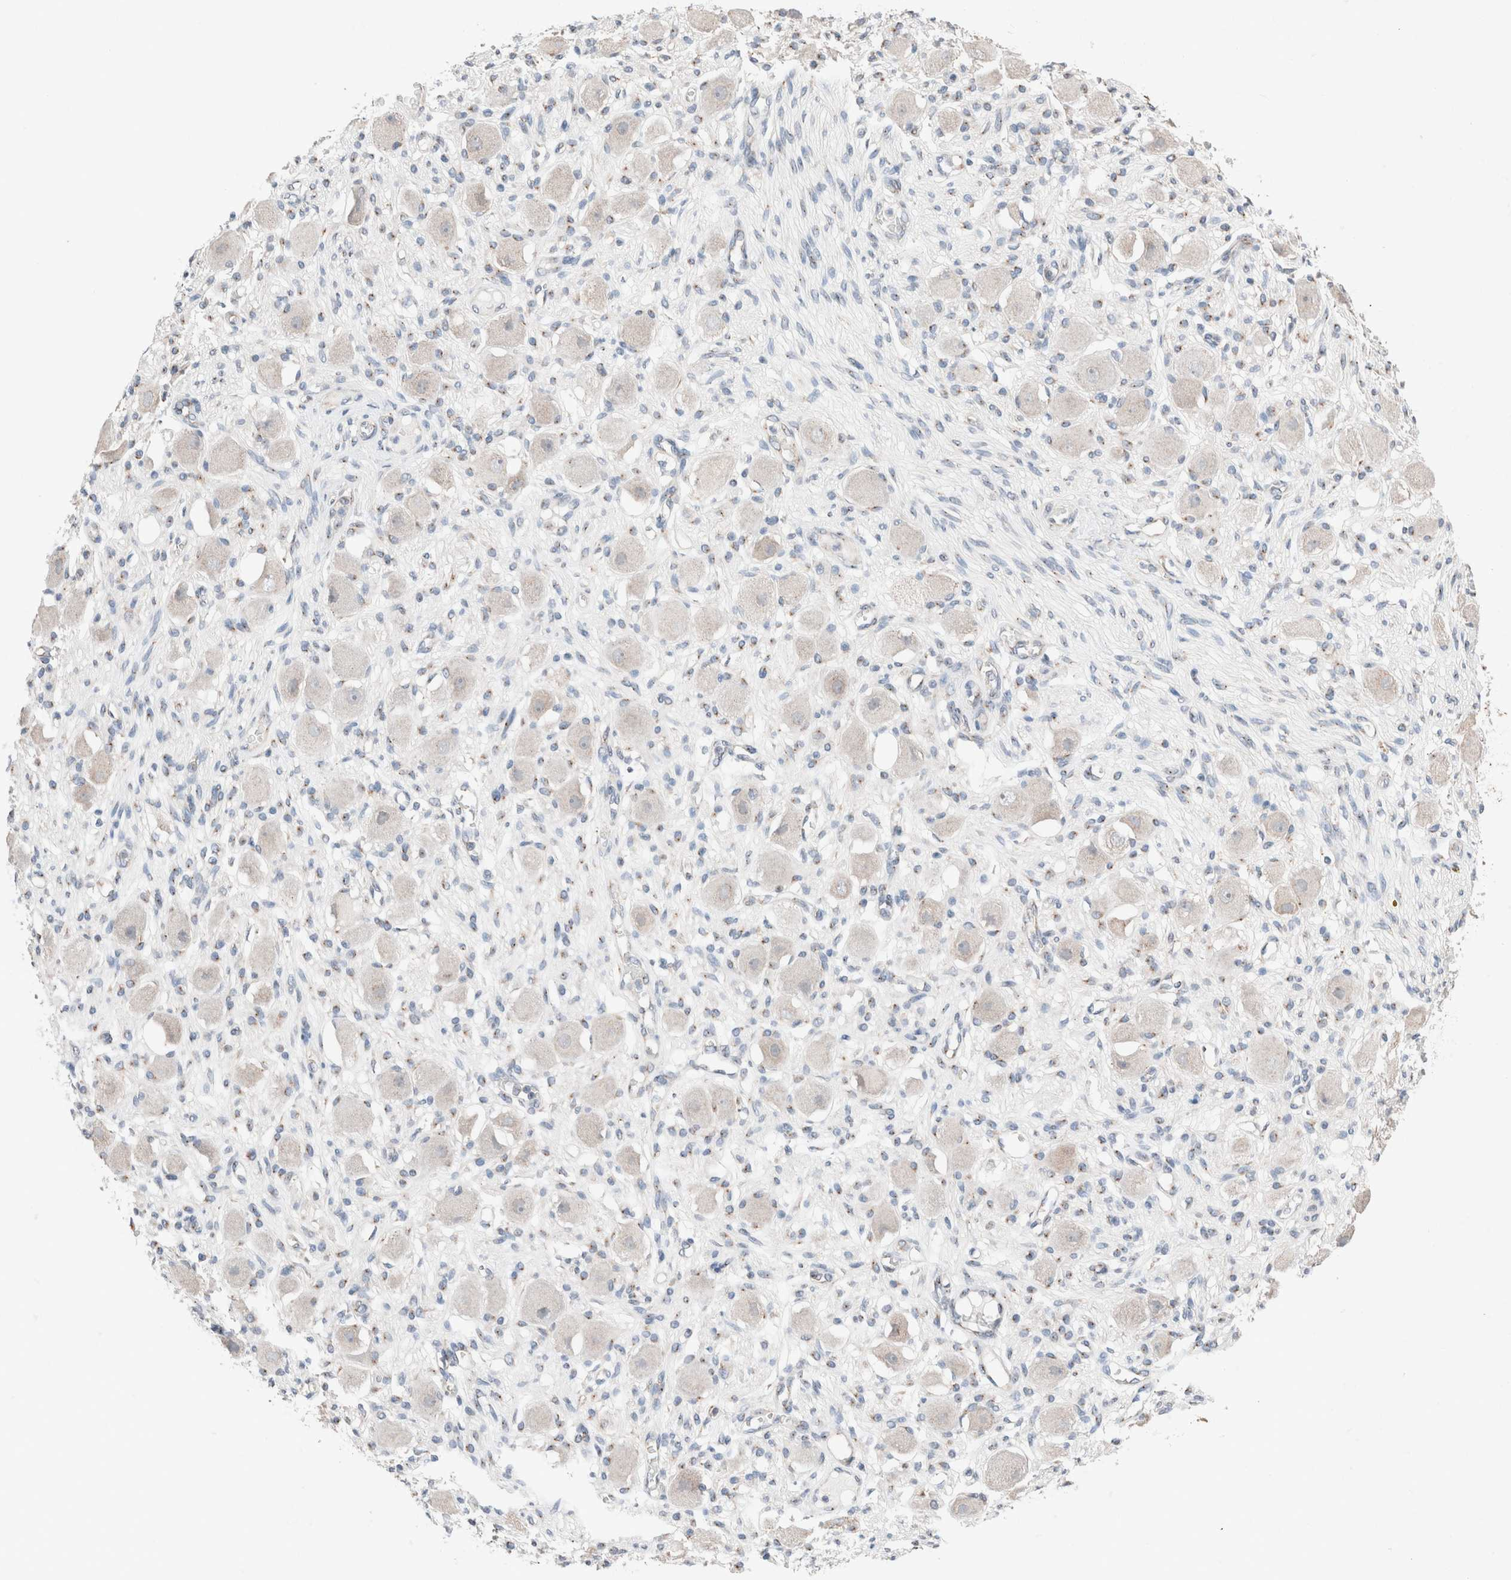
{"staining": {"intensity": "moderate", "quantity": "25%-75%", "location": "cytoplasmic/membranous"}, "tissue": "adipose tissue", "cell_type": "Adipocytes", "image_type": "normal", "snomed": [{"axis": "morphology", "description": "Normal tissue, NOS"}, {"axis": "topography", "description": "Kidney"}, {"axis": "topography", "description": "Peripheral nerve tissue"}], "caption": "Protein expression analysis of unremarkable human adipose tissue reveals moderate cytoplasmic/membranous staining in approximately 25%-75% of adipocytes. The protein is shown in brown color, while the nuclei are stained blue.", "gene": "CASC3", "patient": {"sex": "male", "age": 7}}